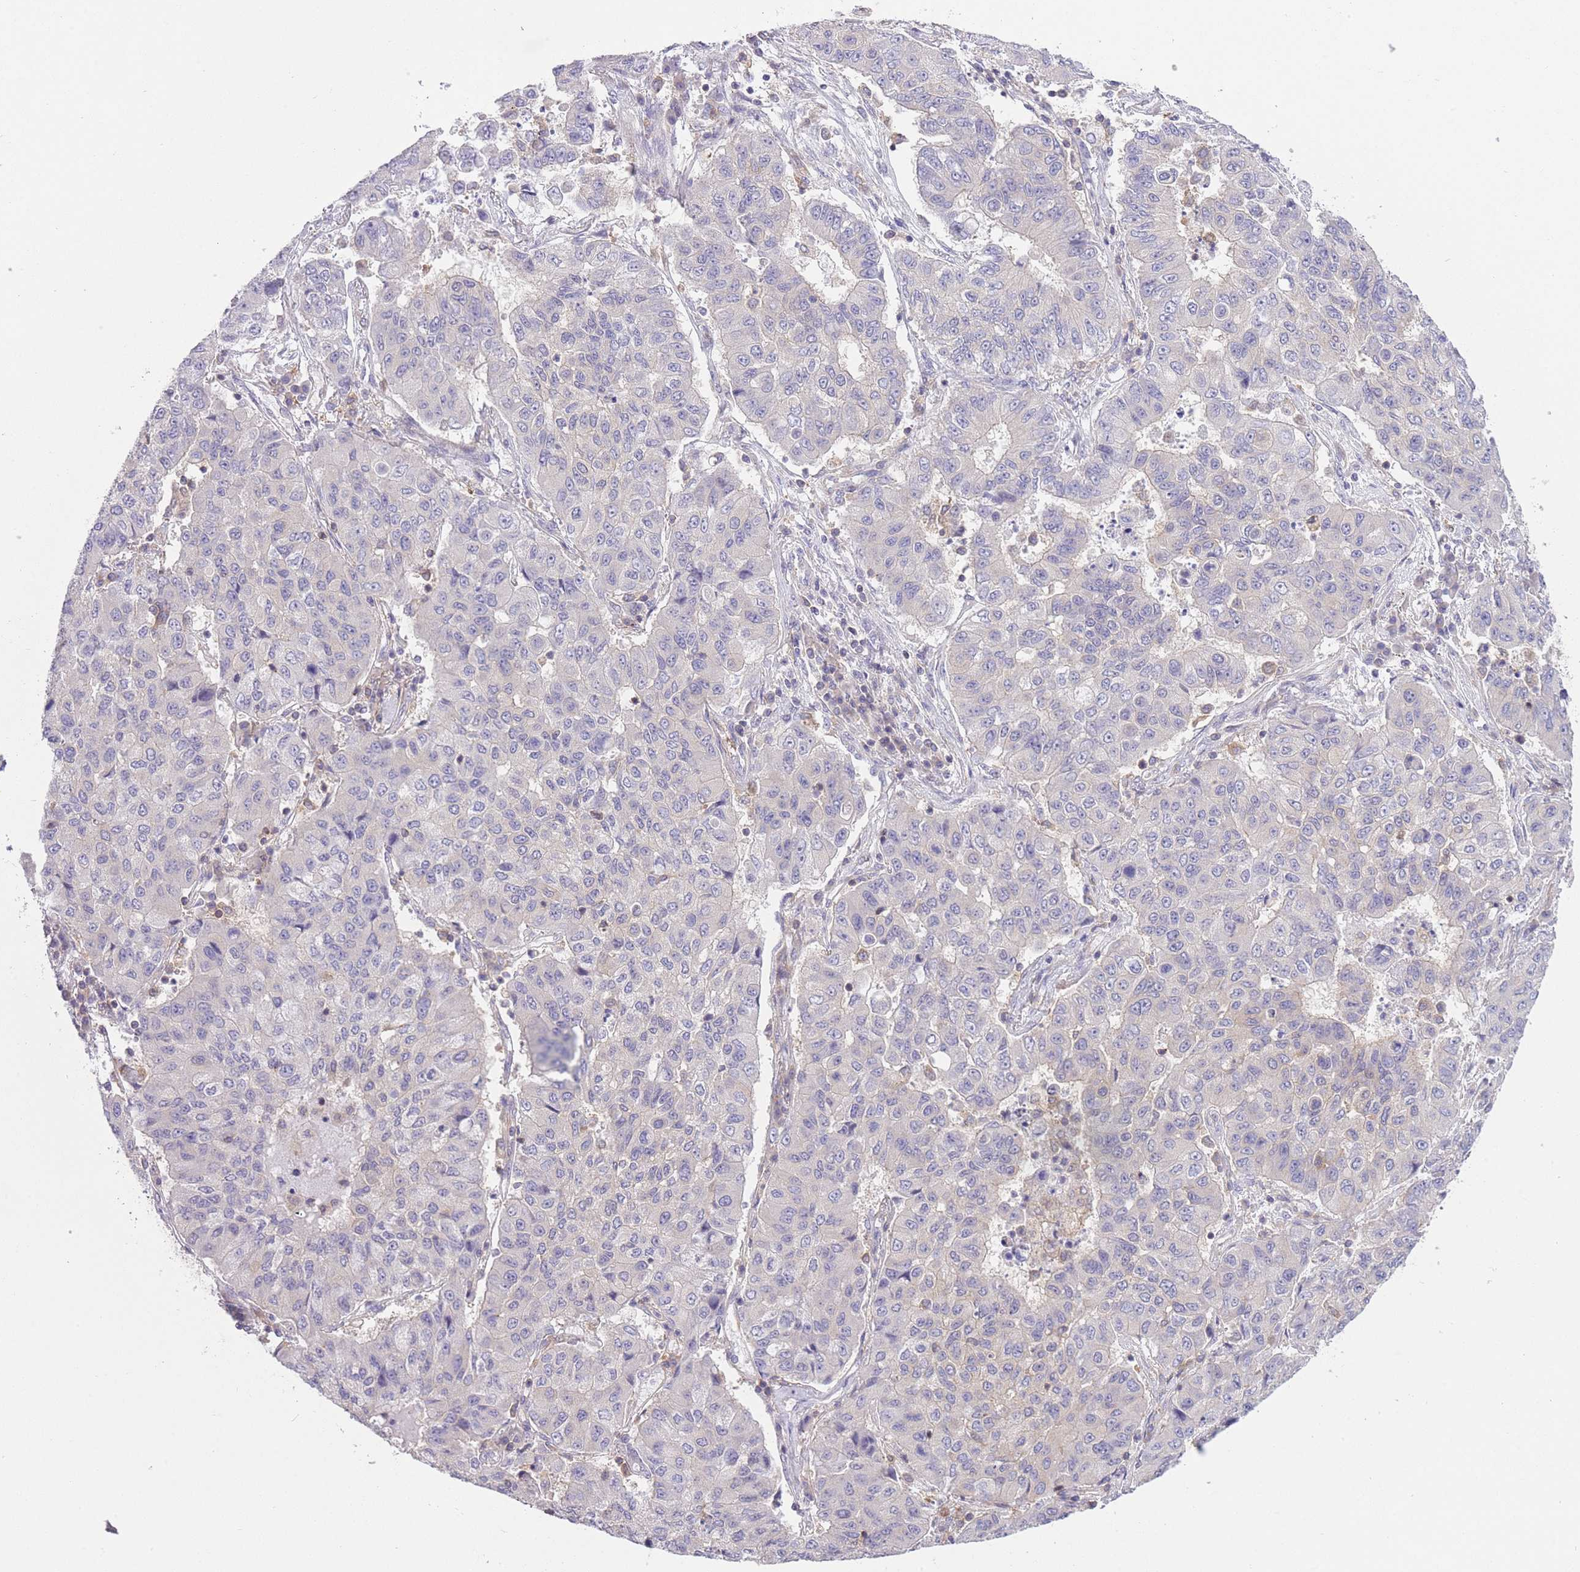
{"staining": {"intensity": "negative", "quantity": "none", "location": "none"}, "tissue": "lung cancer", "cell_type": "Tumor cells", "image_type": "cancer", "snomed": [{"axis": "morphology", "description": "Squamous cell carcinoma, NOS"}, {"axis": "topography", "description": "Lung"}], "caption": "The photomicrograph displays no staining of tumor cells in lung cancer. (Brightfield microscopy of DAB immunohistochemistry (IHC) at high magnification).", "gene": "PRKAR1A", "patient": {"sex": "male", "age": 74}}